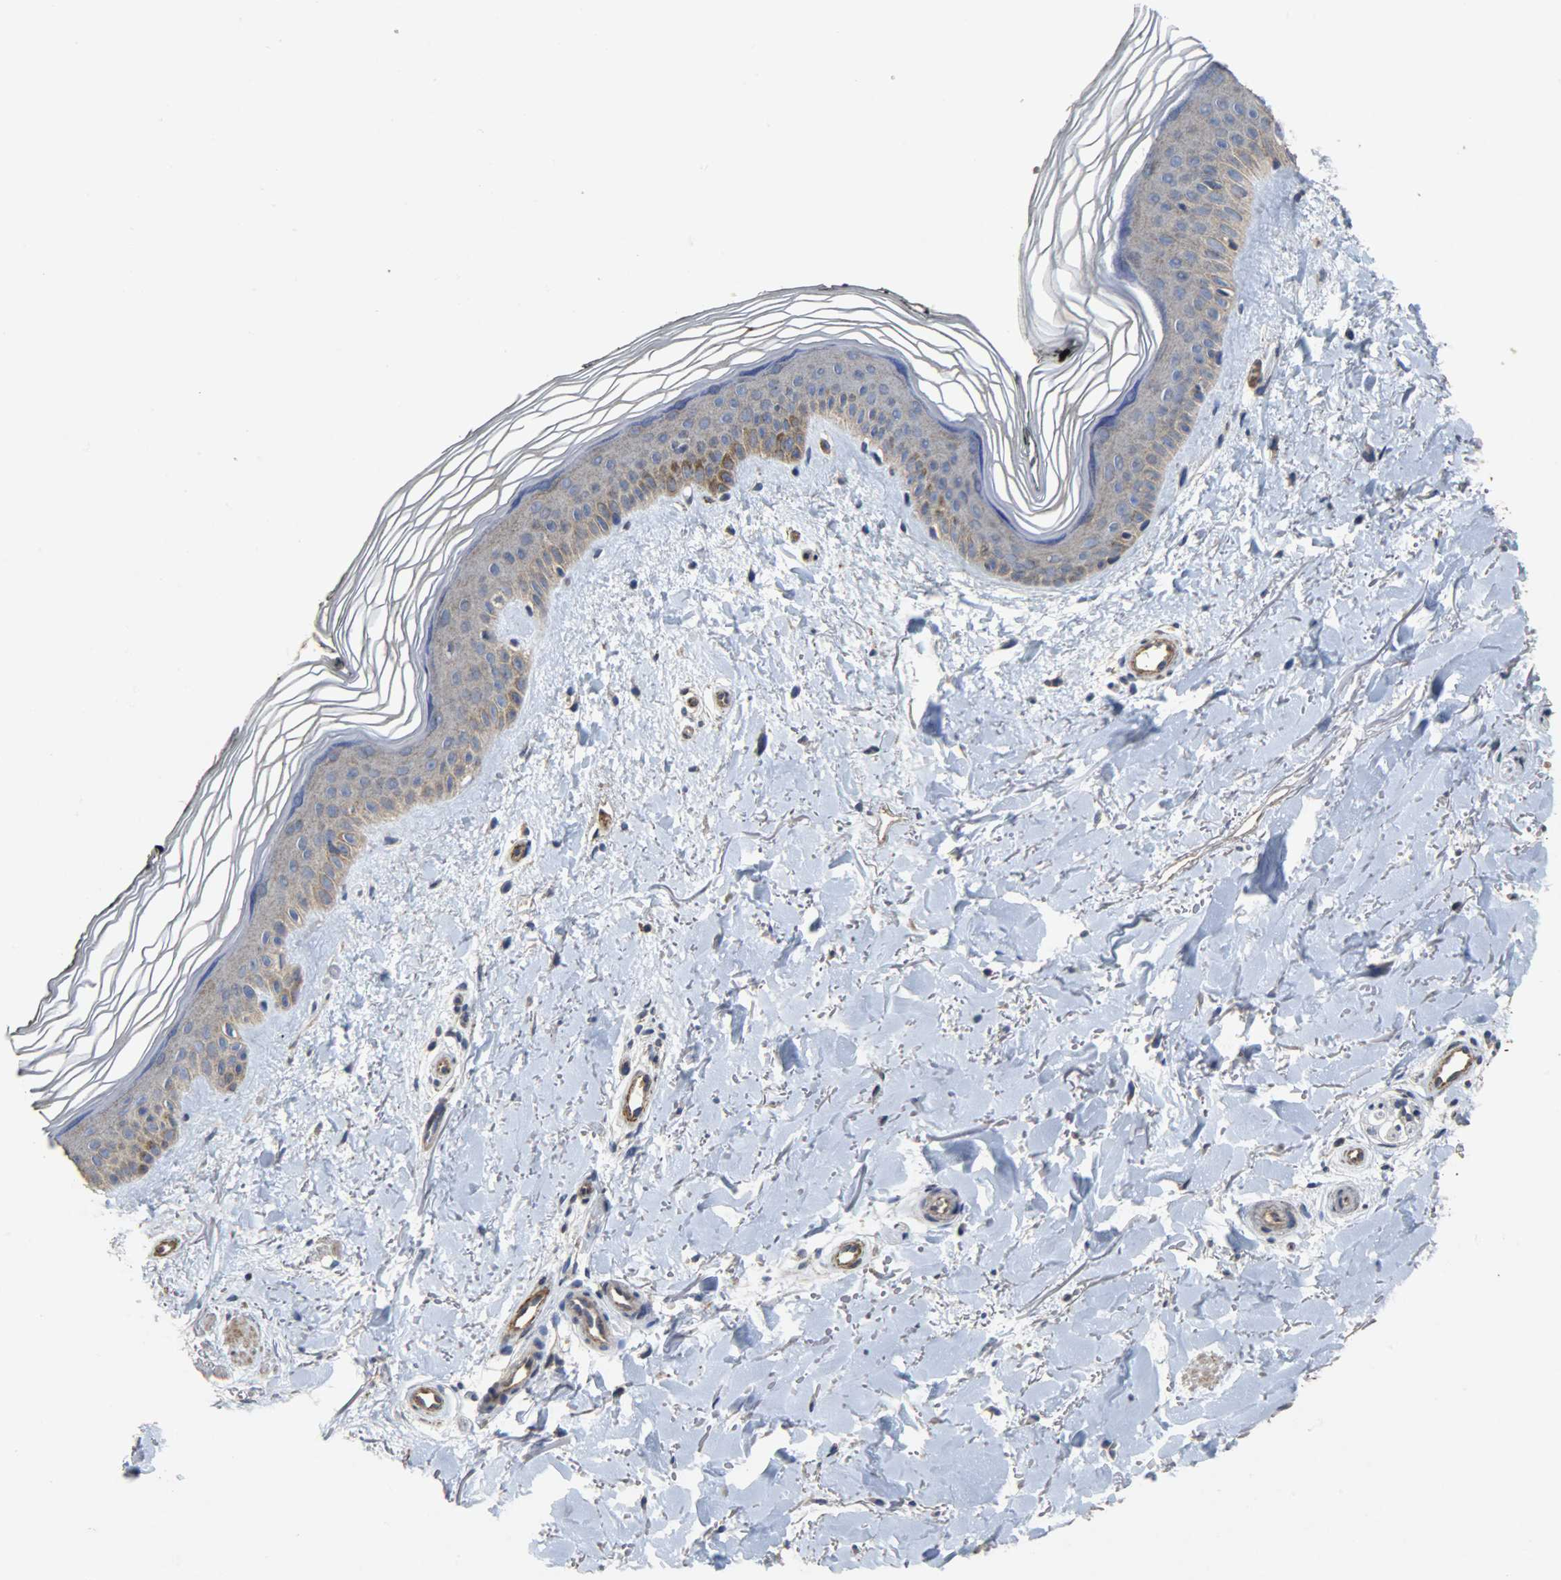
{"staining": {"intensity": "negative", "quantity": "none", "location": "none"}, "tissue": "skin", "cell_type": "Fibroblasts", "image_type": "normal", "snomed": [{"axis": "morphology", "description": "Normal tissue, NOS"}, {"axis": "topography", "description": "Skin"}], "caption": "IHC of benign skin displays no positivity in fibroblasts.", "gene": "TPM4", "patient": {"sex": "female", "age": 19}}